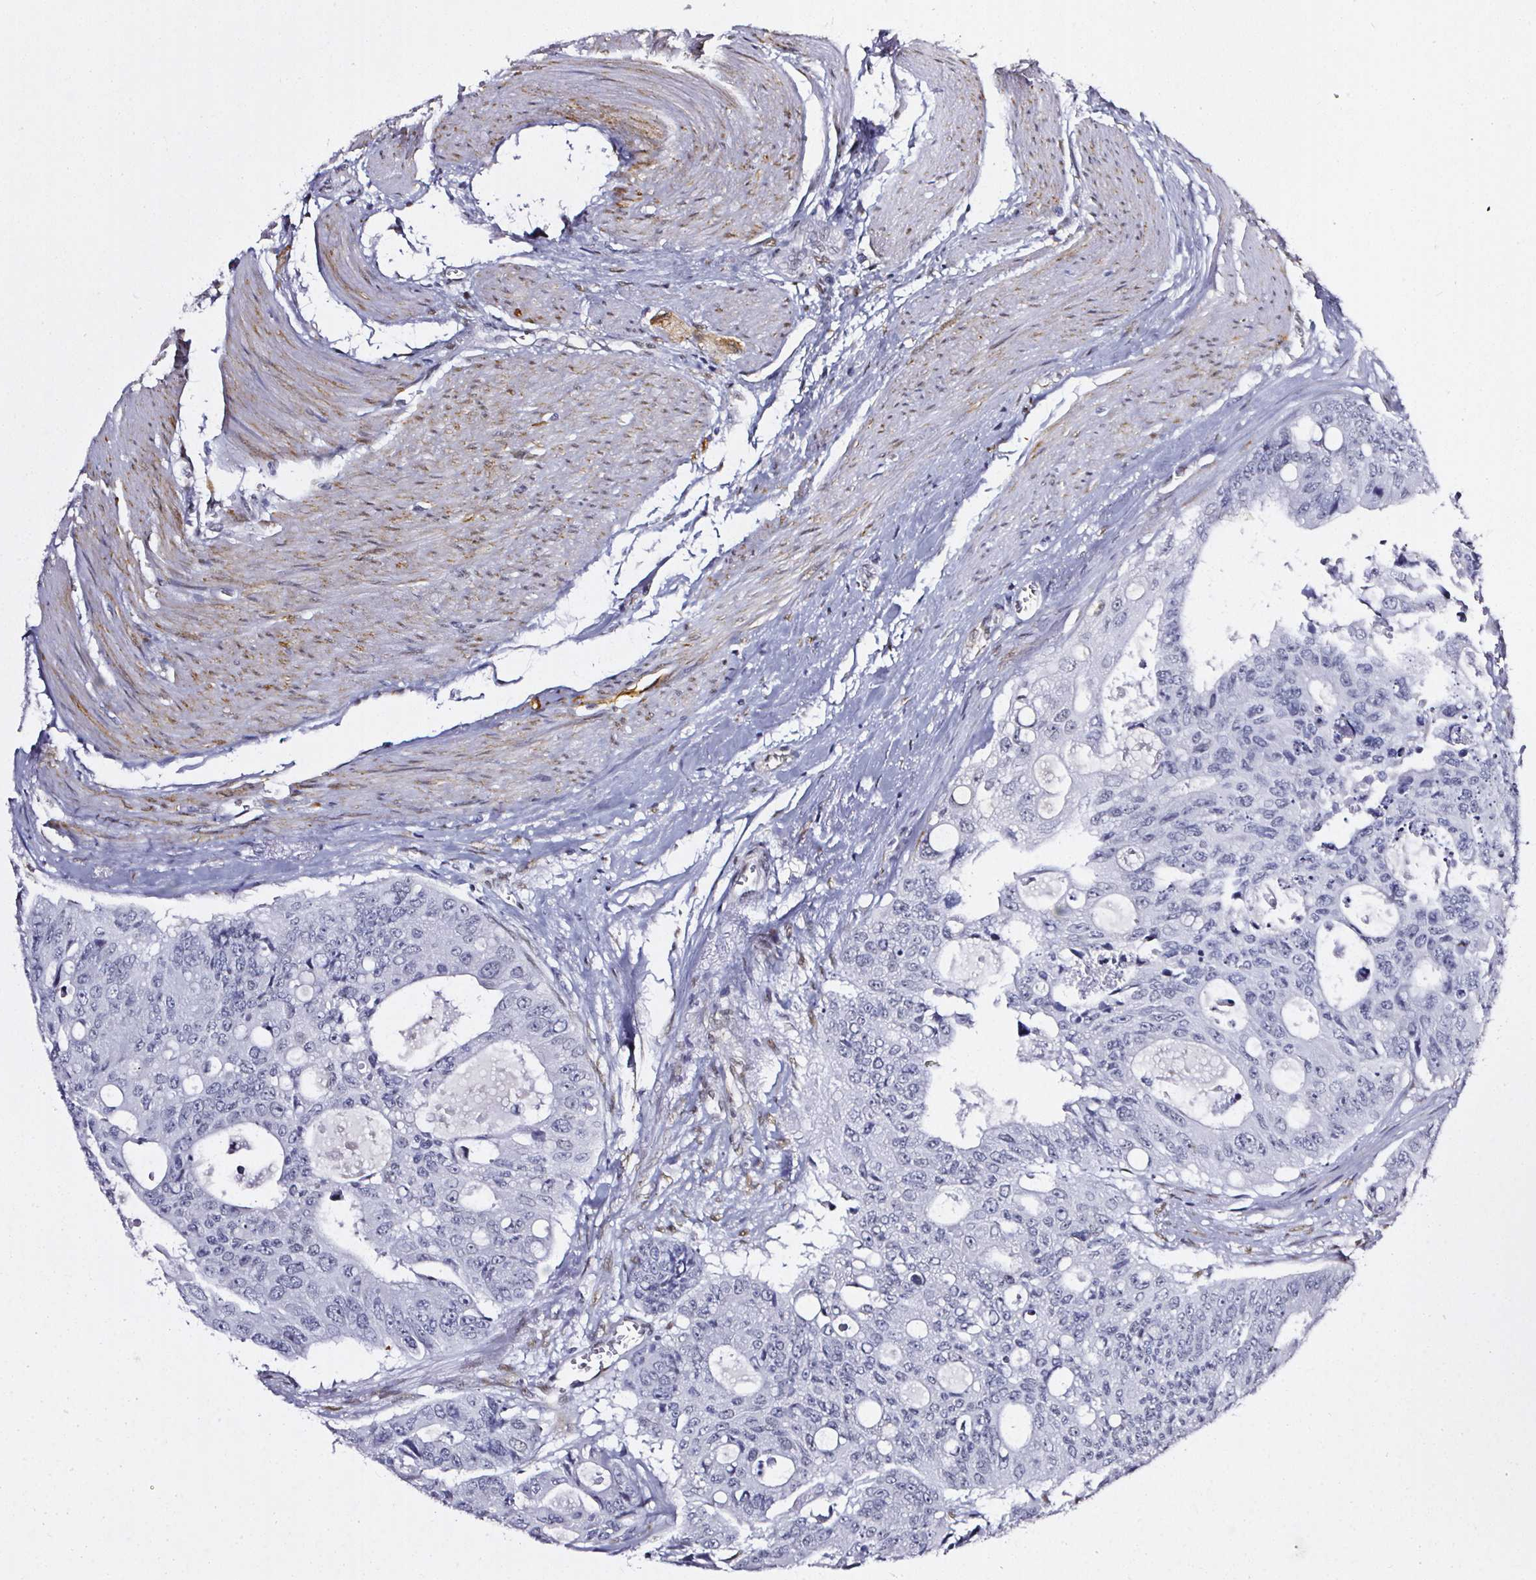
{"staining": {"intensity": "negative", "quantity": "none", "location": "none"}, "tissue": "colorectal cancer", "cell_type": "Tumor cells", "image_type": "cancer", "snomed": [{"axis": "morphology", "description": "Adenocarcinoma, NOS"}, {"axis": "topography", "description": "Rectum"}], "caption": "Colorectal cancer (adenocarcinoma) was stained to show a protein in brown. There is no significant positivity in tumor cells. Nuclei are stained in blue.", "gene": "GP6", "patient": {"sex": "male", "age": 76}}